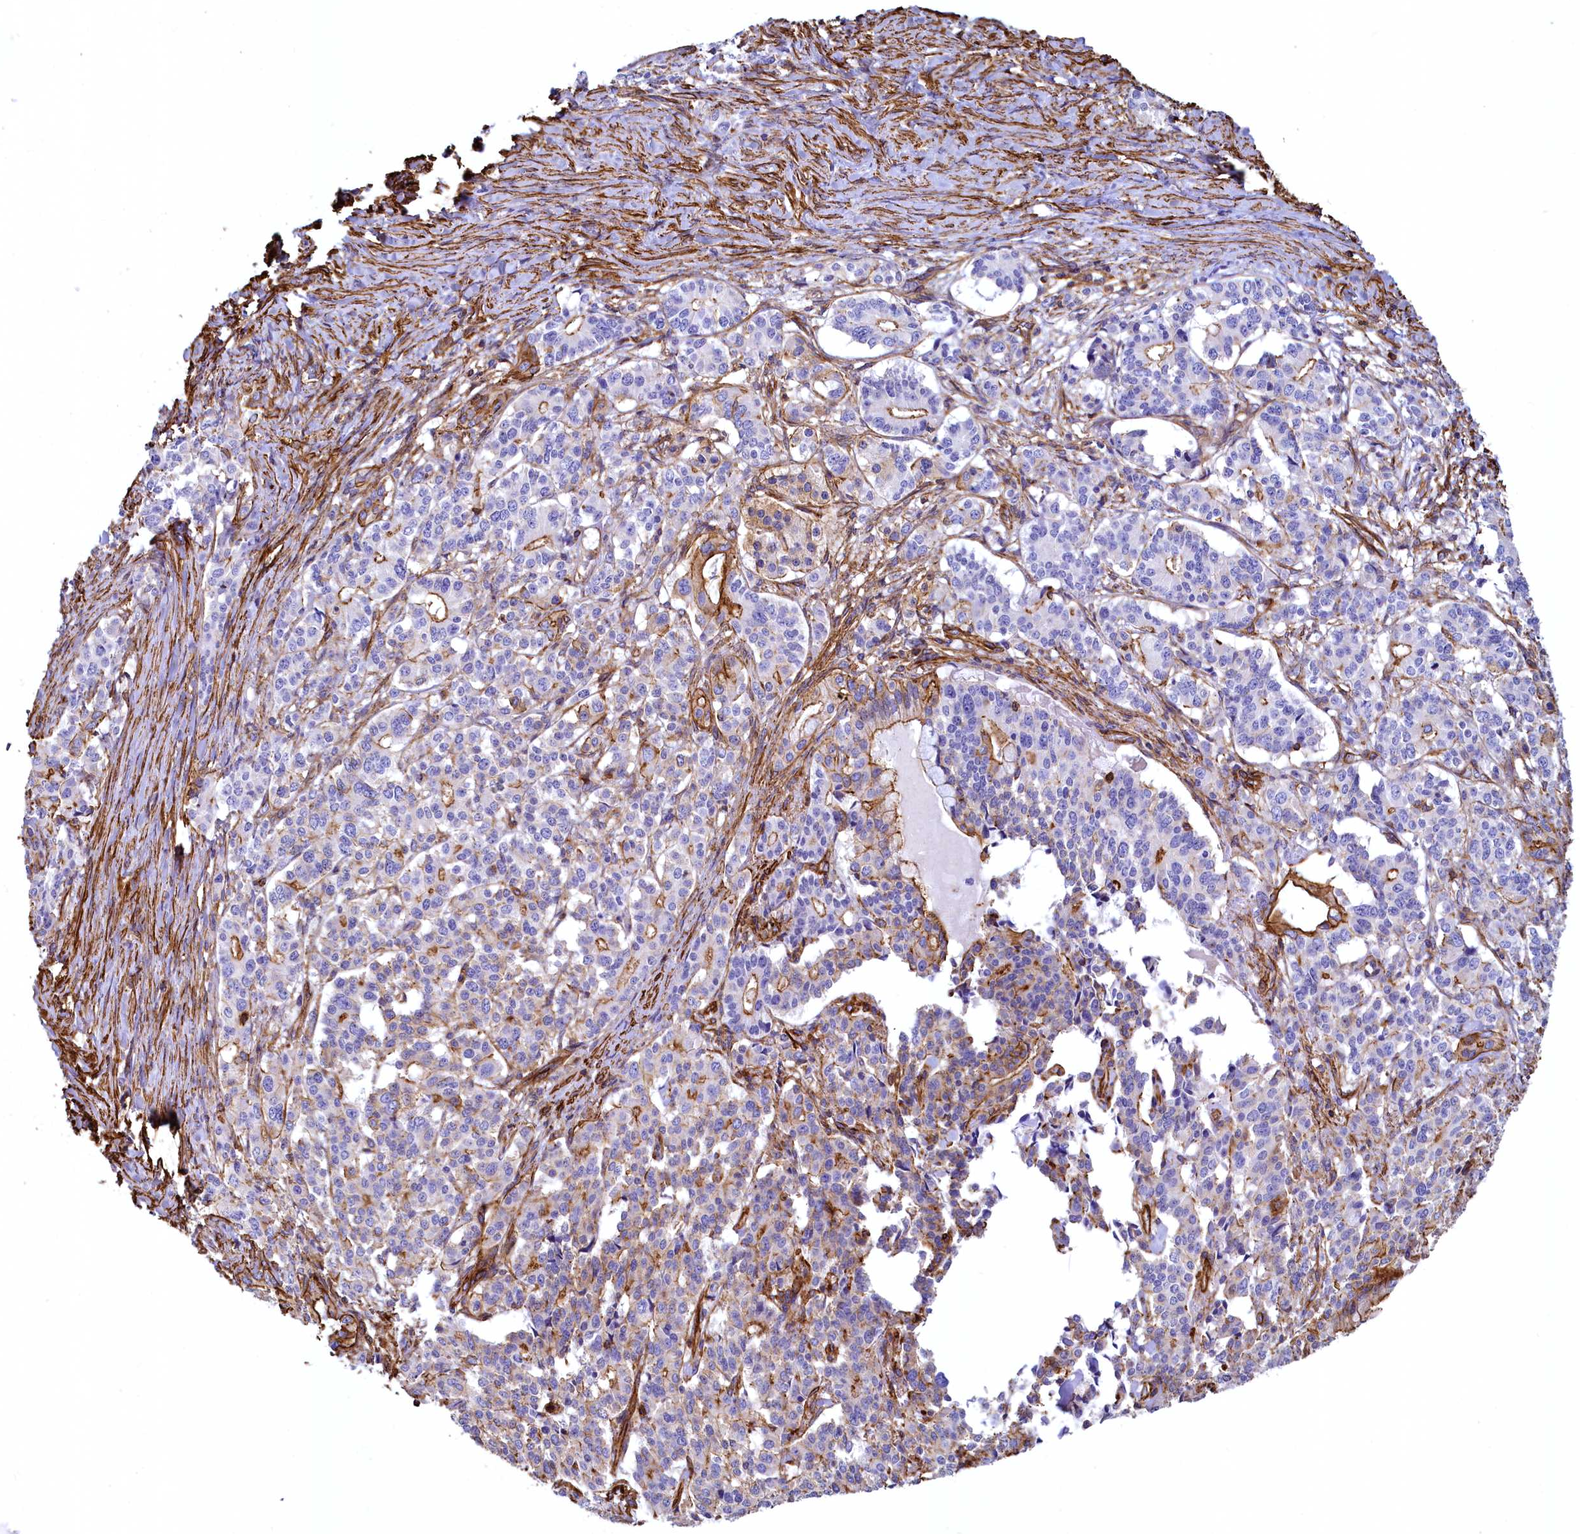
{"staining": {"intensity": "strong", "quantity": "<25%", "location": "cytoplasmic/membranous"}, "tissue": "pancreatic cancer", "cell_type": "Tumor cells", "image_type": "cancer", "snomed": [{"axis": "morphology", "description": "Adenocarcinoma, NOS"}, {"axis": "topography", "description": "Pancreas"}], "caption": "Immunohistochemical staining of adenocarcinoma (pancreatic) demonstrates strong cytoplasmic/membranous protein expression in about <25% of tumor cells.", "gene": "THBS1", "patient": {"sex": "female", "age": 74}}